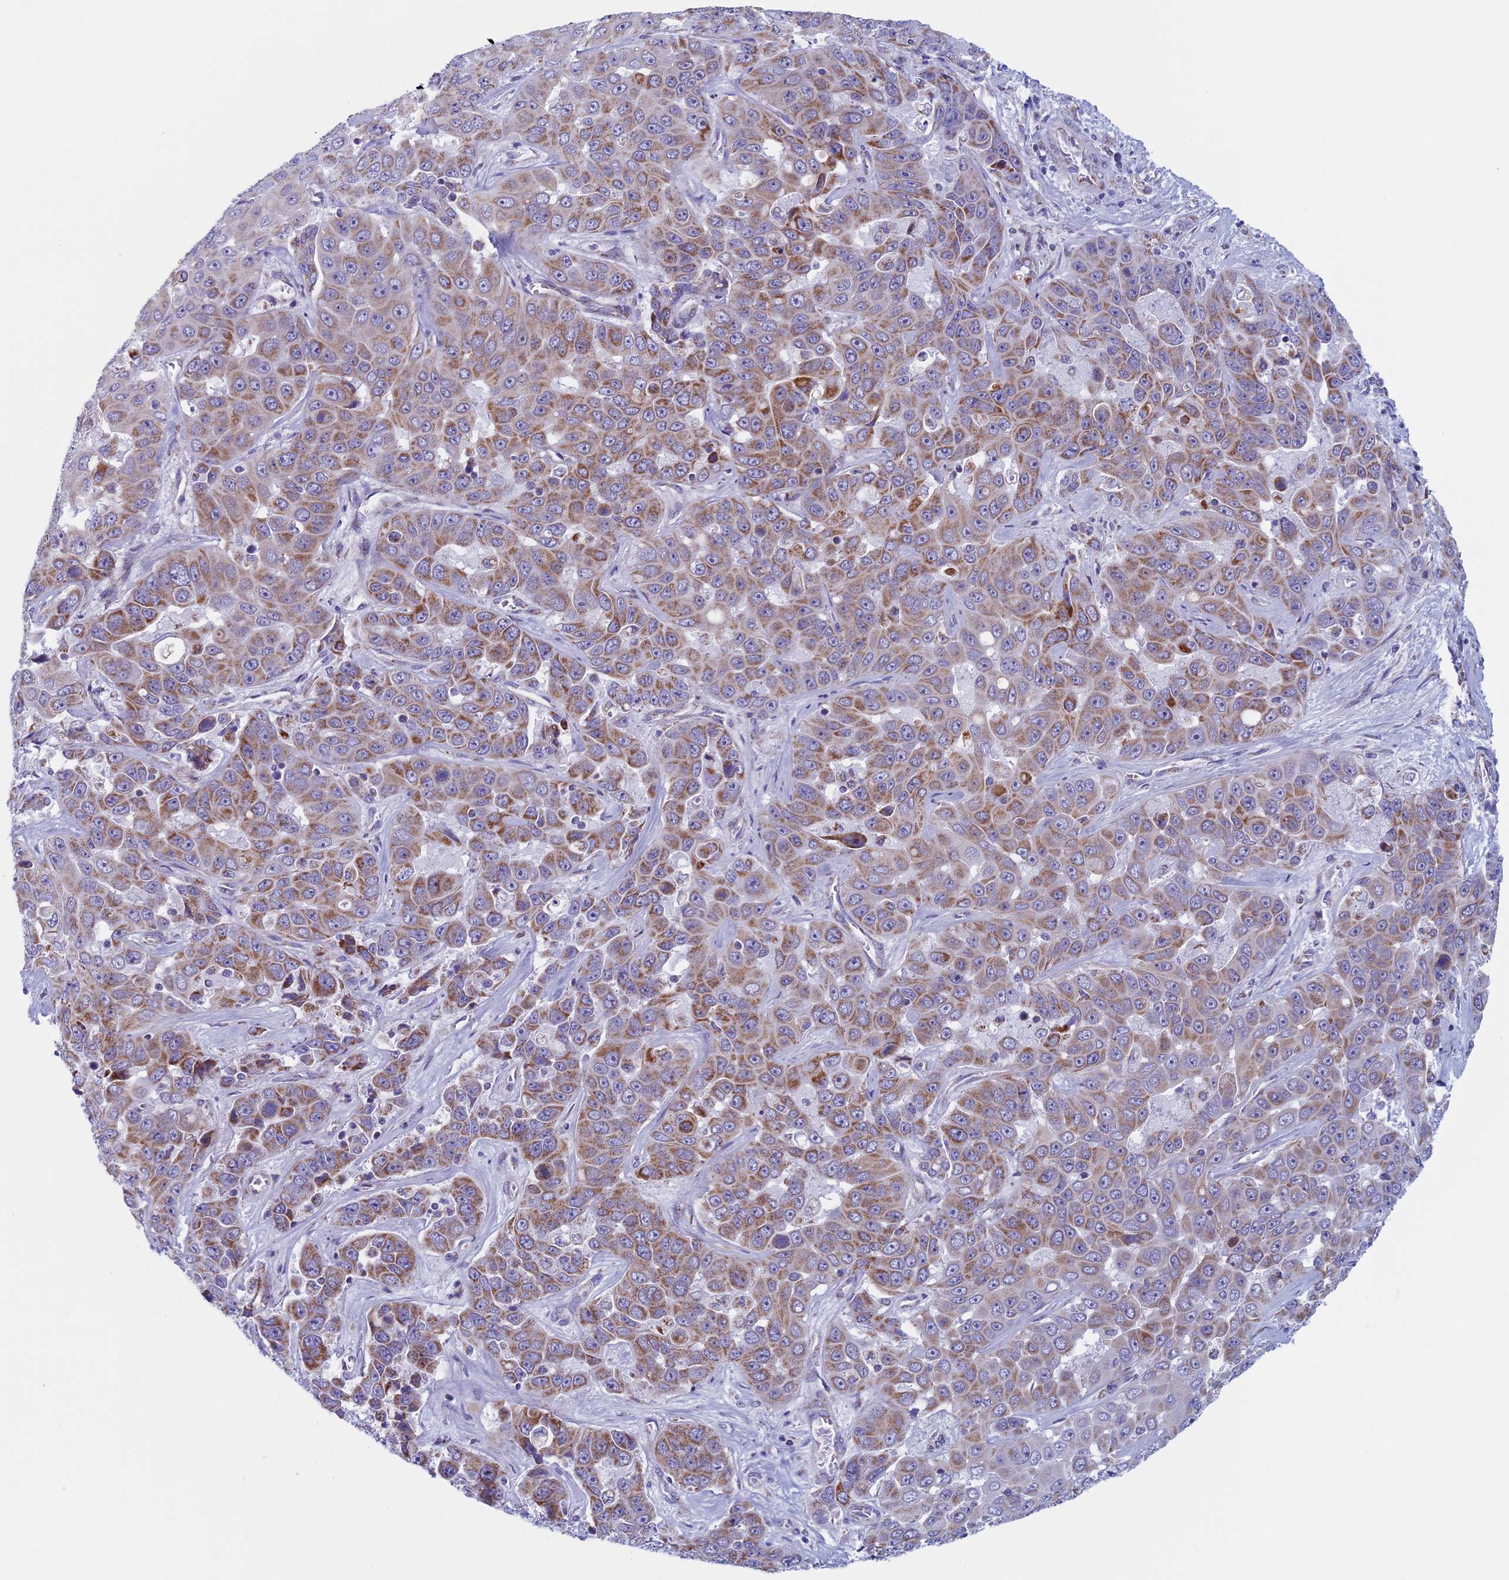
{"staining": {"intensity": "moderate", "quantity": ">75%", "location": "cytoplasmic/membranous"}, "tissue": "liver cancer", "cell_type": "Tumor cells", "image_type": "cancer", "snomed": [{"axis": "morphology", "description": "Cholangiocarcinoma"}, {"axis": "topography", "description": "Liver"}], "caption": "A high-resolution micrograph shows immunohistochemistry (IHC) staining of liver cancer, which demonstrates moderate cytoplasmic/membranous staining in about >75% of tumor cells.", "gene": "NDUFB9", "patient": {"sex": "female", "age": 52}}